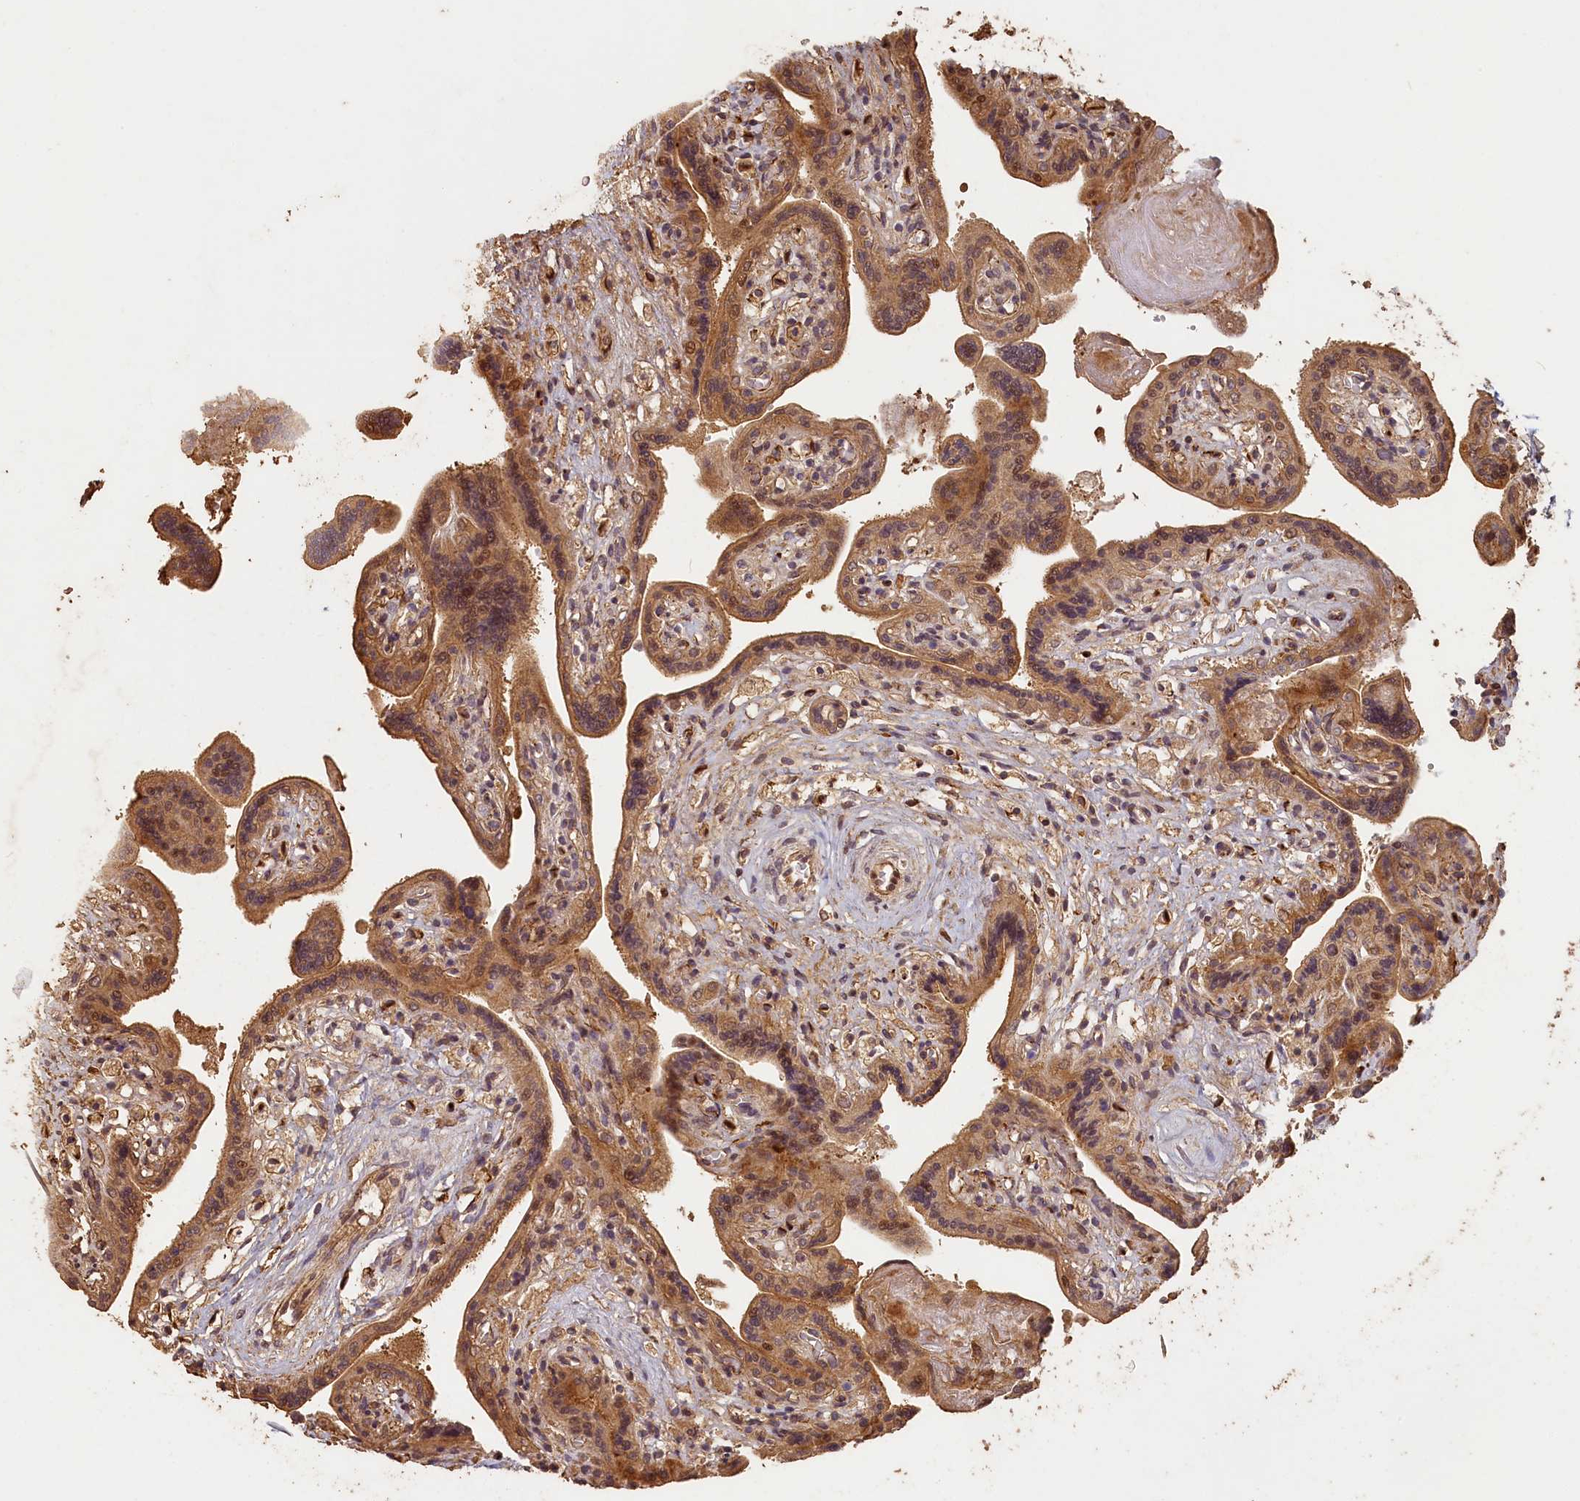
{"staining": {"intensity": "moderate", "quantity": ">75%", "location": "cytoplasmic/membranous"}, "tissue": "placenta", "cell_type": "Trophoblastic cells", "image_type": "normal", "snomed": [{"axis": "morphology", "description": "Normal tissue, NOS"}, {"axis": "topography", "description": "Placenta"}], "caption": "IHC staining of normal placenta, which reveals medium levels of moderate cytoplasmic/membranous staining in approximately >75% of trophoblastic cells indicating moderate cytoplasmic/membranous protein staining. The staining was performed using DAB (3,3'-diaminobenzidine) (brown) for protein detection and nuclei were counterstained in hematoxylin (blue).", "gene": "MADD", "patient": {"sex": "female", "age": 37}}